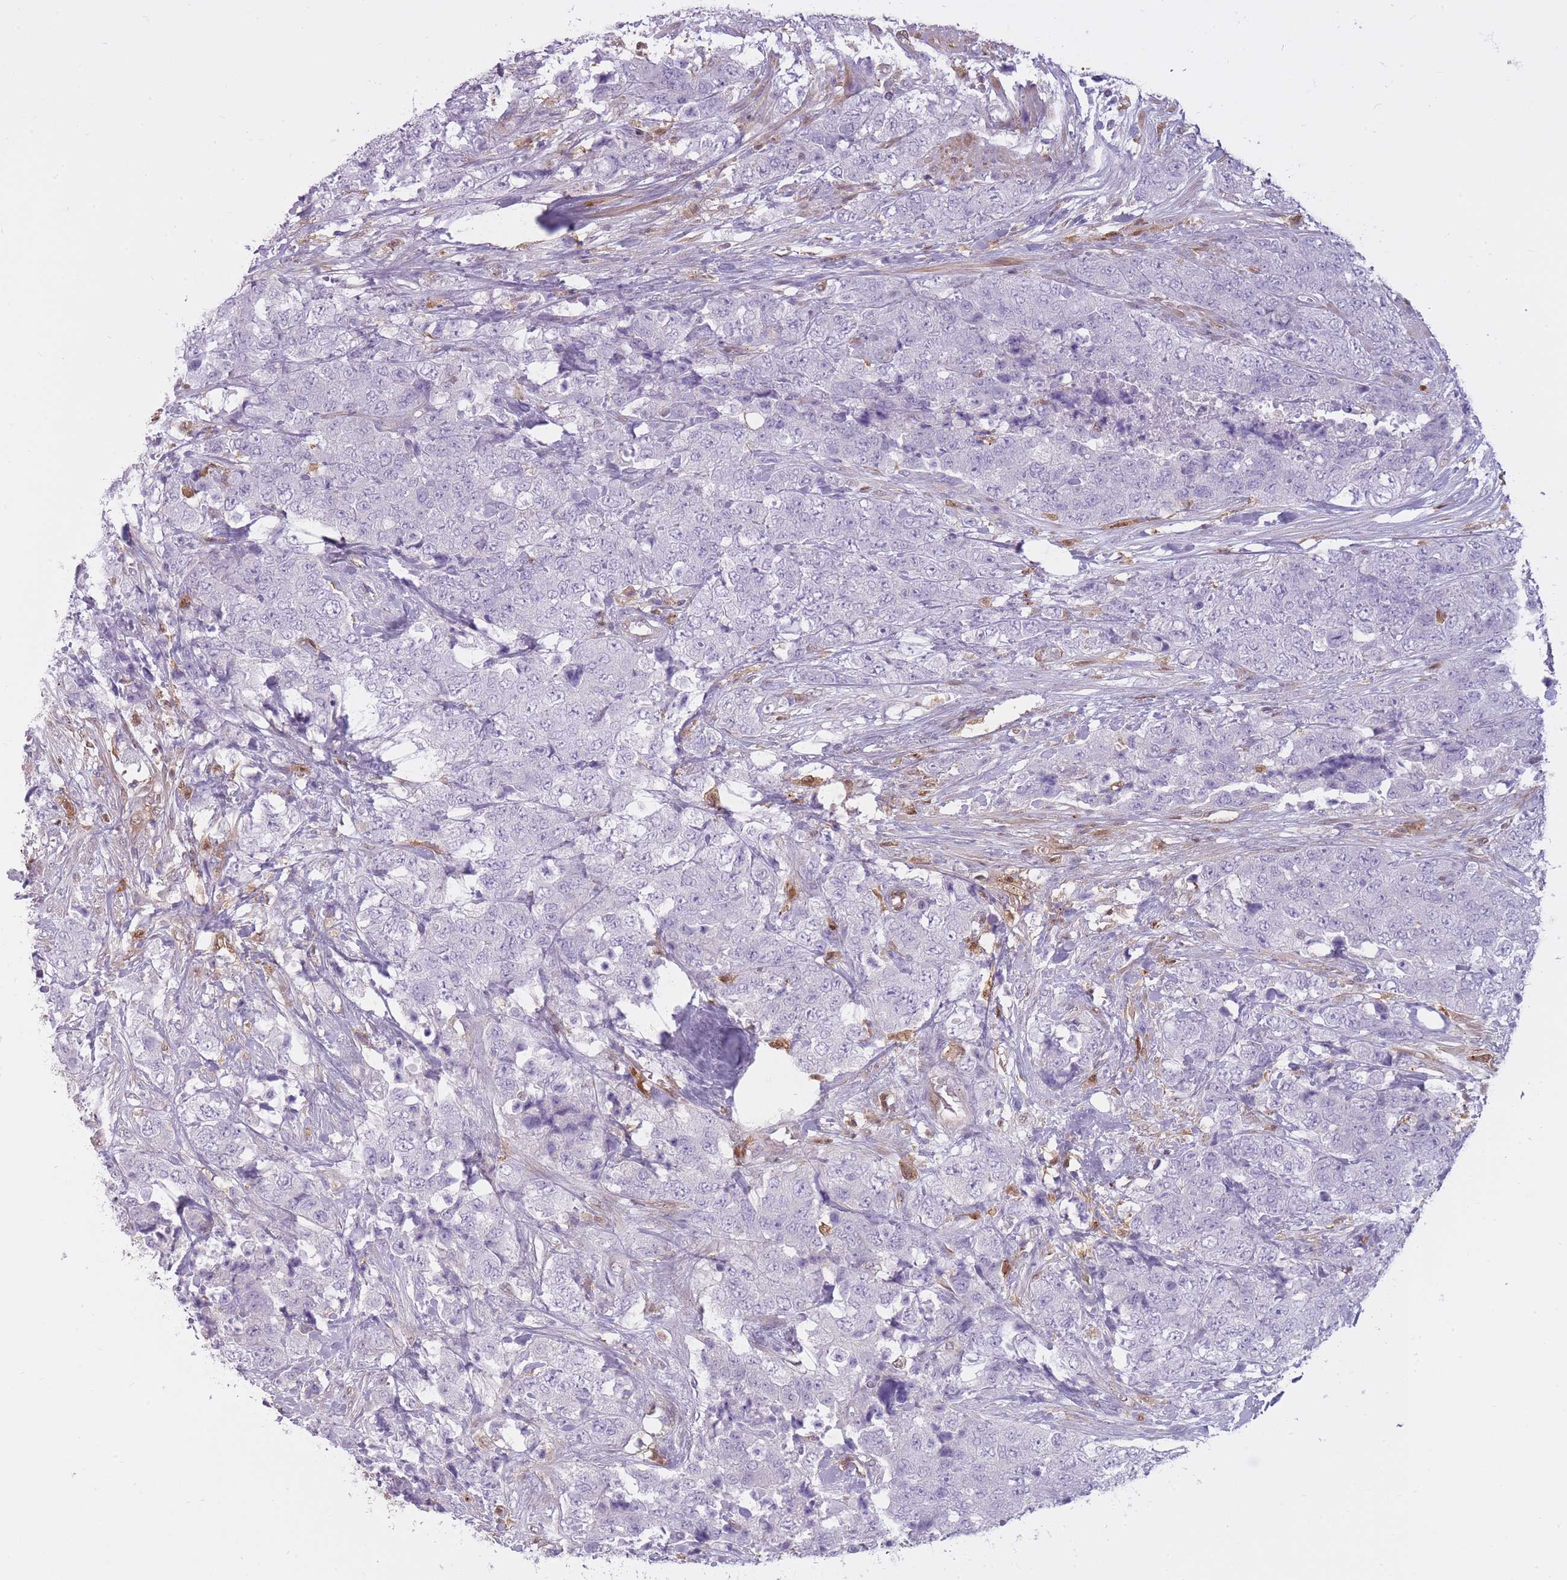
{"staining": {"intensity": "negative", "quantity": "none", "location": "none"}, "tissue": "urothelial cancer", "cell_type": "Tumor cells", "image_type": "cancer", "snomed": [{"axis": "morphology", "description": "Urothelial carcinoma, High grade"}, {"axis": "topography", "description": "Urinary bladder"}], "caption": "The immunohistochemistry (IHC) image has no significant expression in tumor cells of urothelial cancer tissue.", "gene": "LGALS9", "patient": {"sex": "female", "age": 78}}